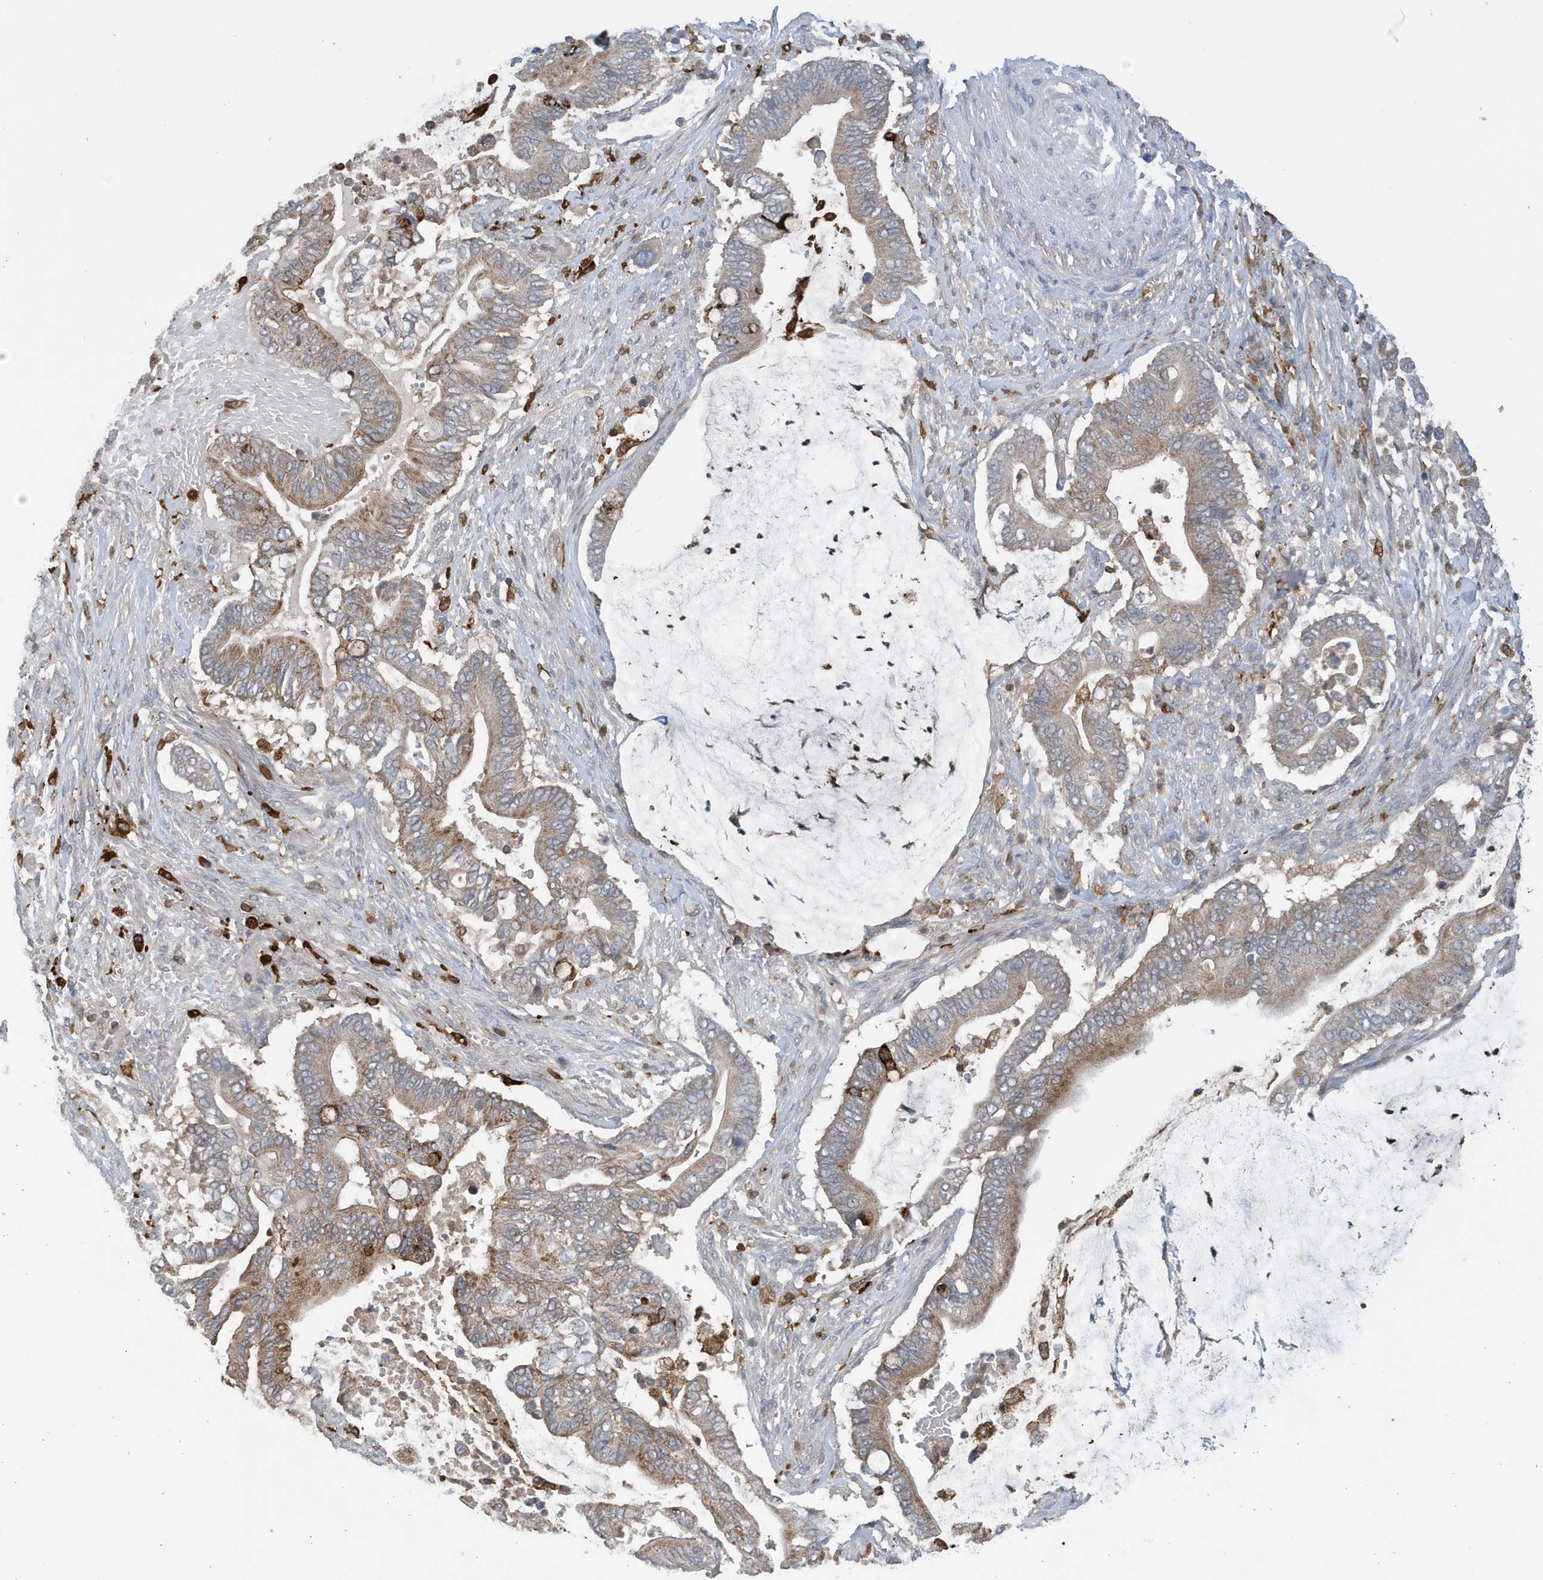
{"staining": {"intensity": "weak", "quantity": "25%-75%", "location": "cytoplasmic/membranous"}, "tissue": "pancreatic cancer", "cell_type": "Tumor cells", "image_type": "cancer", "snomed": [{"axis": "morphology", "description": "Adenocarcinoma, NOS"}, {"axis": "topography", "description": "Pancreas"}], "caption": "A brown stain labels weak cytoplasmic/membranous staining of a protein in human pancreatic adenocarcinoma tumor cells. (brown staining indicates protein expression, while blue staining denotes nuclei).", "gene": "NSUN3", "patient": {"sex": "male", "age": 68}}